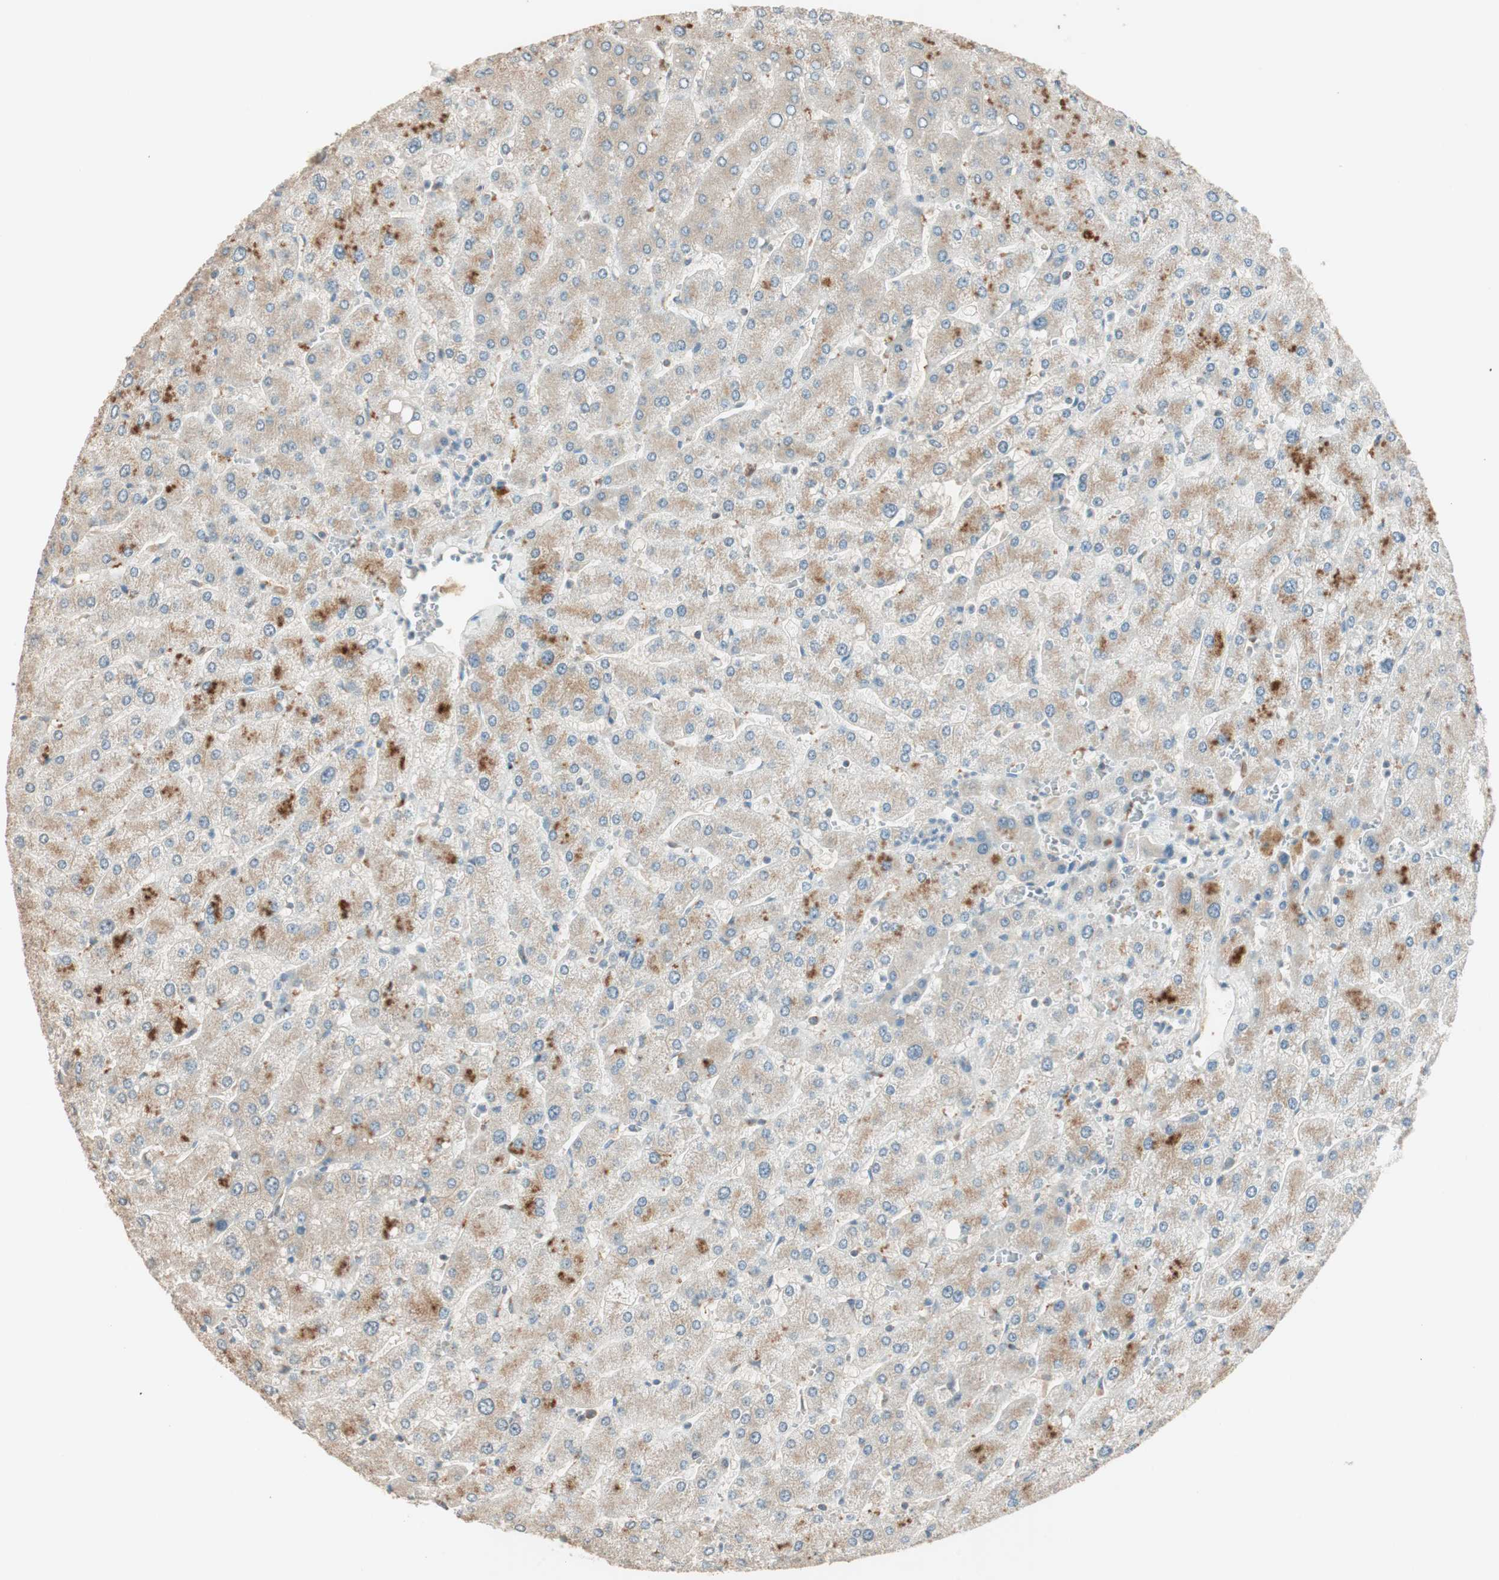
{"staining": {"intensity": "weak", "quantity": "<25%", "location": "cytoplasmic/membranous"}, "tissue": "liver", "cell_type": "Cholangiocytes", "image_type": "normal", "snomed": [{"axis": "morphology", "description": "Normal tissue, NOS"}, {"axis": "topography", "description": "Liver"}], "caption": "DAB immunohistochemical staining of benign liver shows no significant staining in cholangiocytes.", "gene": "SEC16A", "patient": {"sex": "male", "age": 55}}